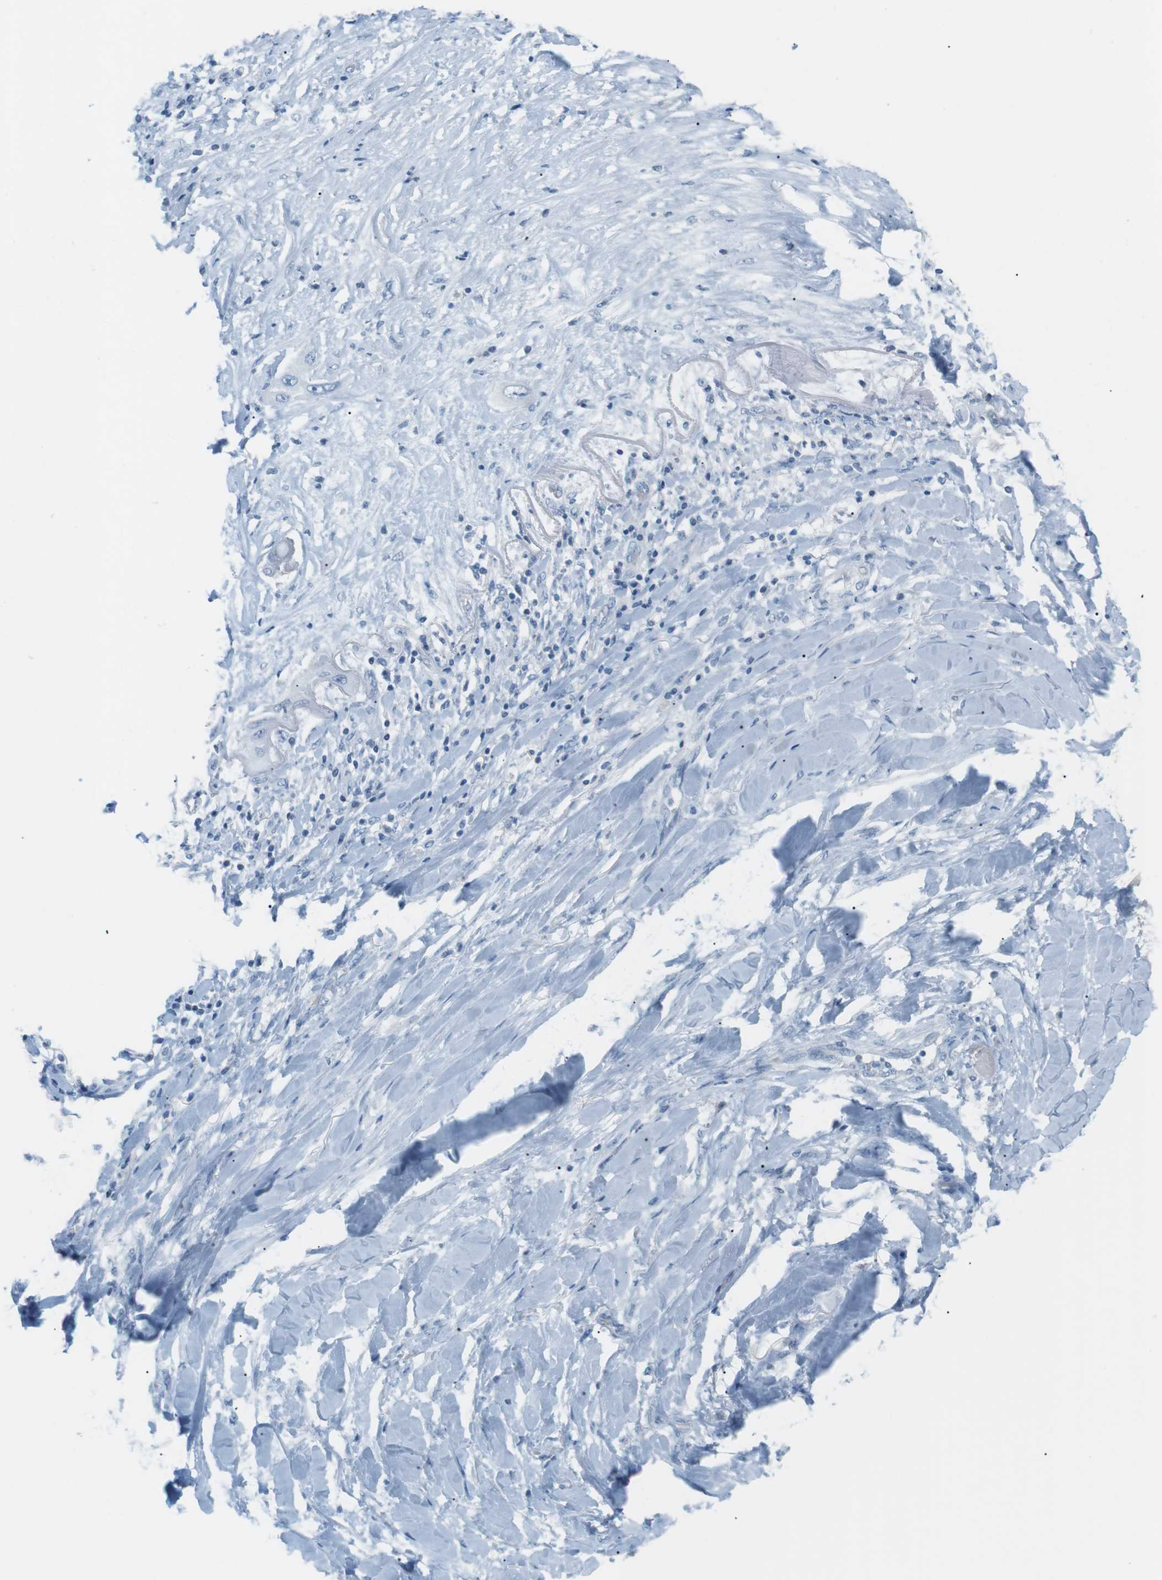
{"staining": {"intensity": "negative", "quantity": "none", "location": "none"}, "tissue": "lung cancer", "cell_type": "Tumor cells", "image_type": "cancer", "snomed": [{"axis": "morphology", "description": "Squamous cell carcinoma, NOS"}, {"axis": "topography", "description": "Lung"}], "caption": "Immunohistochemical staining of human squamous cell carcinoma (lung) shows no significant expression in tumor cells. The staining was performed using DAB (3,3'-diaminobenzidine) to visualize the protein expression in brown, while the nuclei were stained in blue with hematoxylin (Magnification: 20x).", "gene": "AZGP1", "patient": {"sex": "female", "age": 47}}